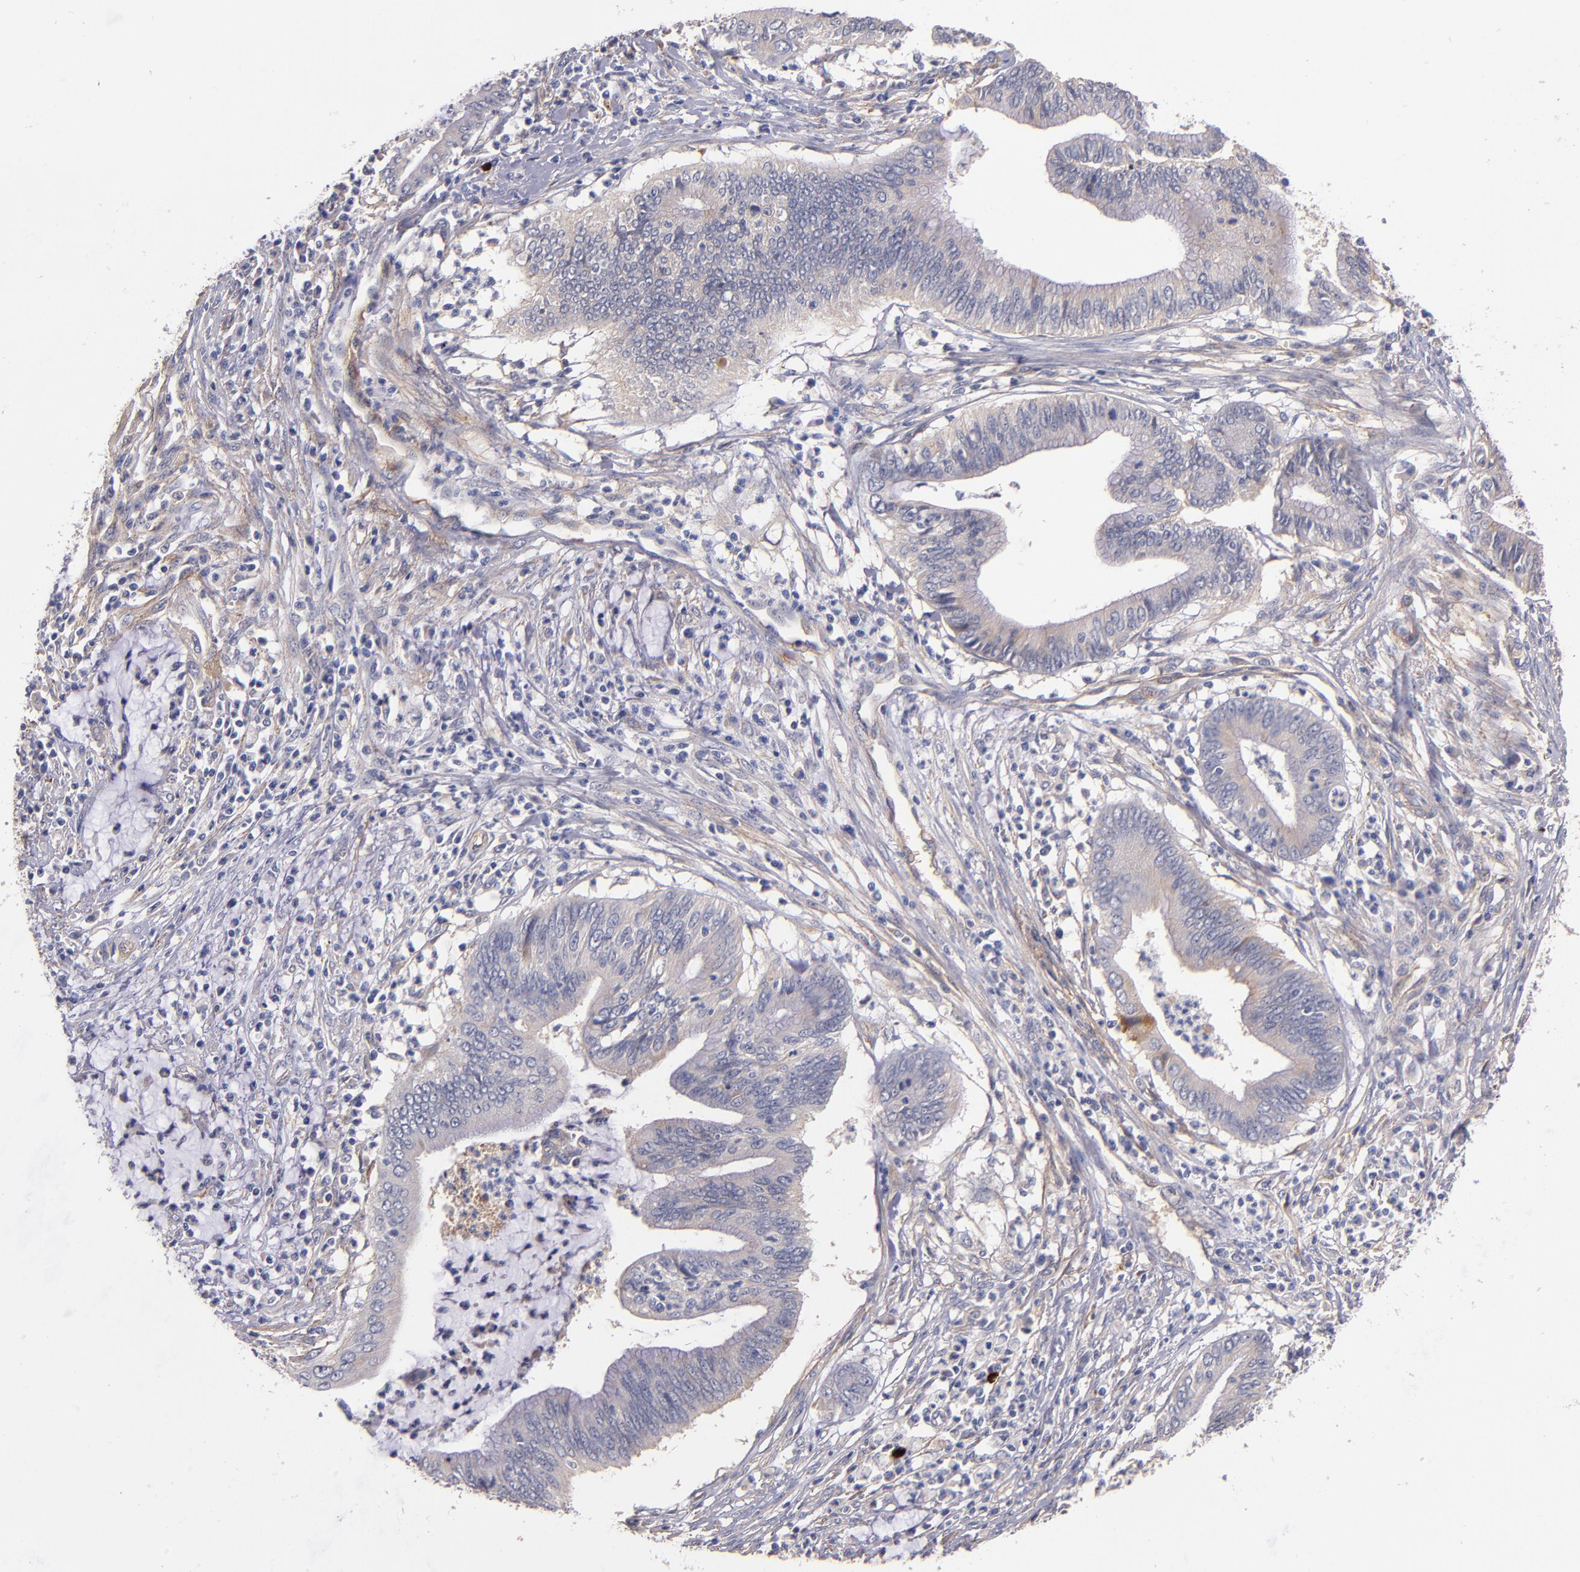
{"staining": {"intensity": "weak", "quantity": ">75%", "location": "cytoplasmic/membranous"}, "tissue": "cervical cancer", "cell_type": "Tumor cells", "image_type": "cancer", "snomed": [{"axis": "morphology", "description": "Adenocarcinoma, NOS"}, {"axis": "topography", "description": "Cervix"}], "caption": "IHC image of neoplastic tissue: human cervical adenocarcinoma stained using immunohistochemistry (IHC) demonstrates low levels of weak protein expression localized specifically in the cytoplasmic/membranous of tumor cells, appearing as a cytoplasmic/membranous brown color.", "gene": "PLSCR4", "patient": {"sex": "female", "age": 36}}